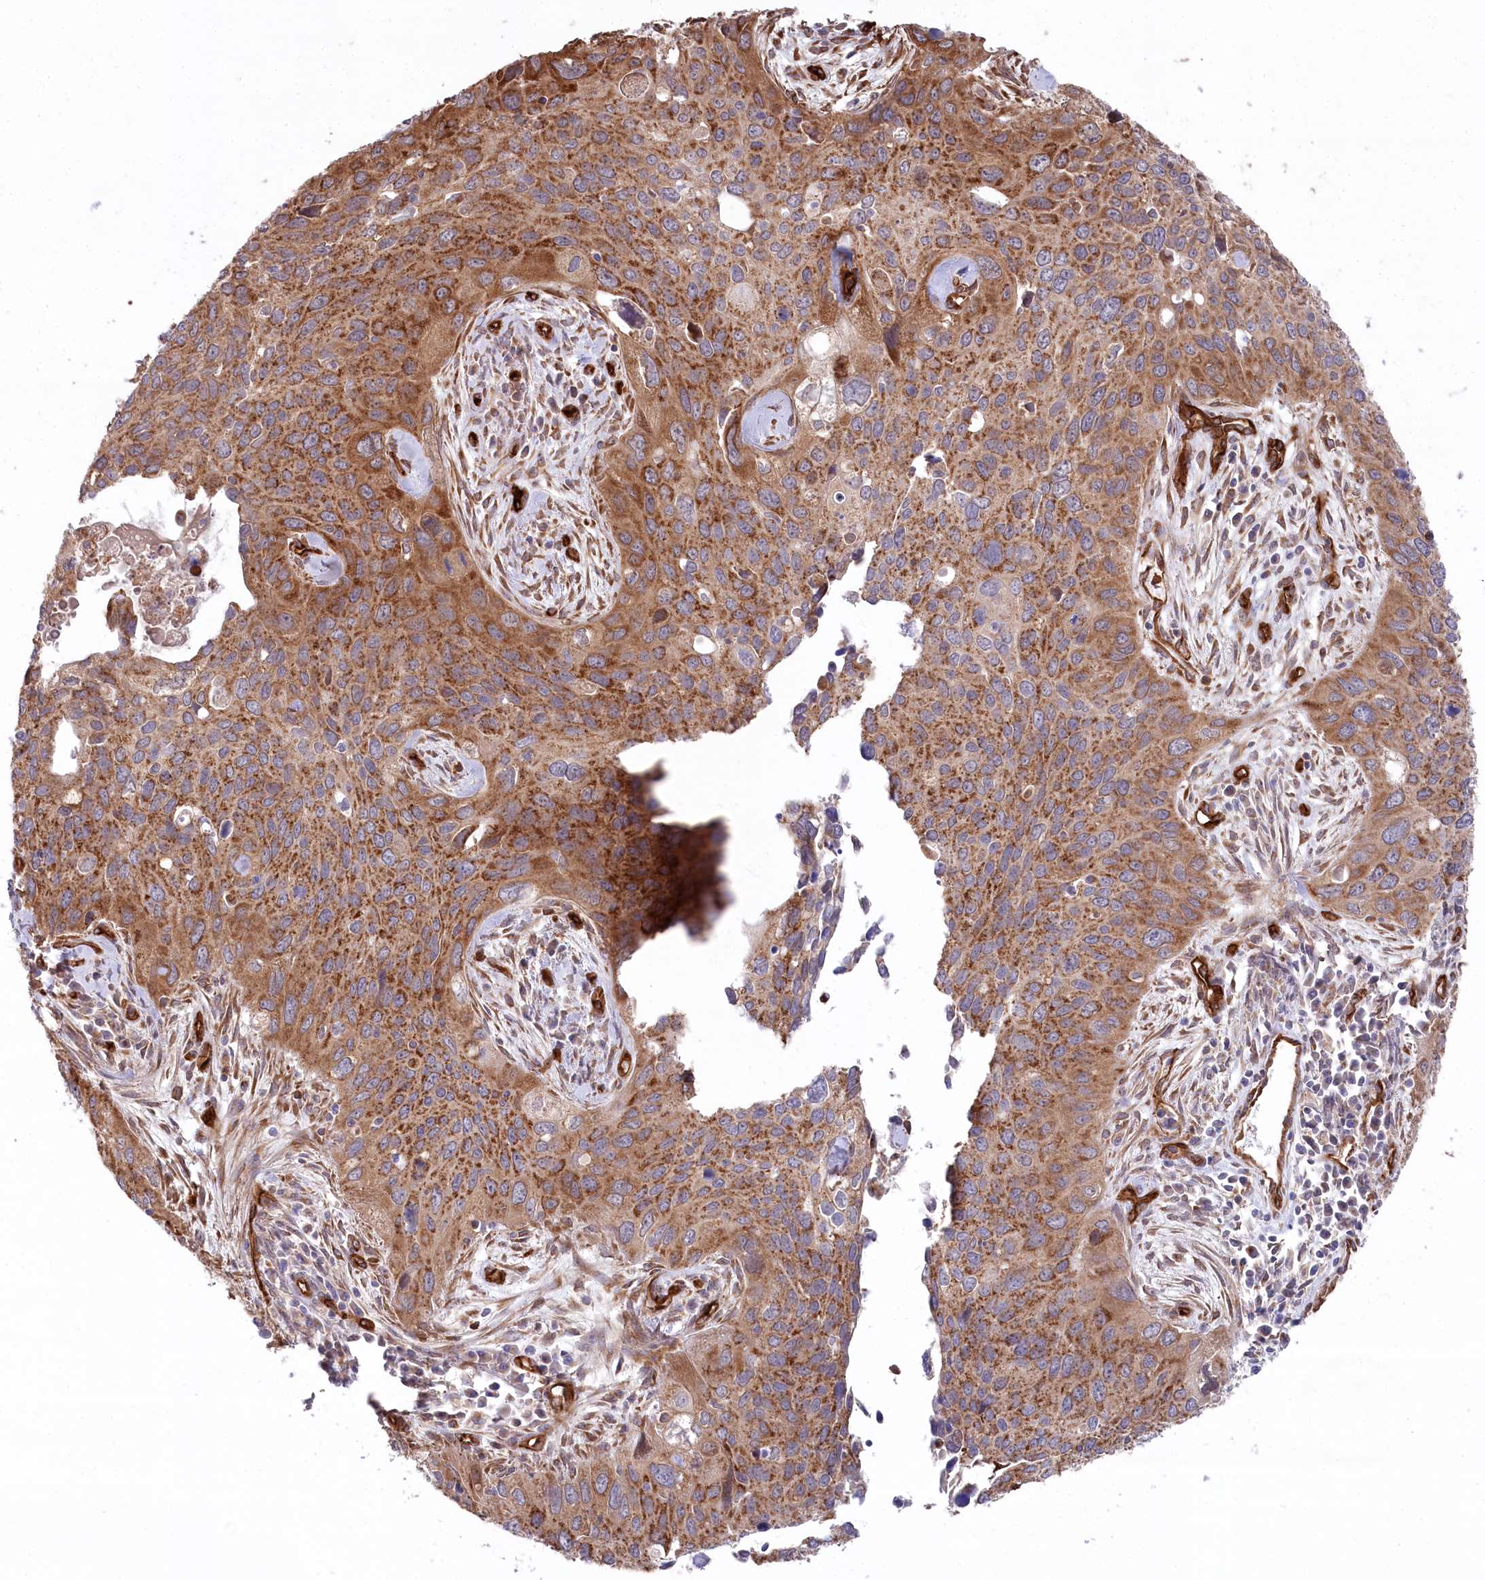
{"staining": {"intensity": "moderate", "quantity": ">75%", "location": "cytoplasmic/membranous"}, "tissue": "cervical cancer", "cell_type": "Tumor cells", "image_type": "cancer", "snomed": [{"axis": "morphology", "description": "Squamous cell carcinoma, NOS"}, {"axis": "topography", "description": "Cervix"}], "caption": "IHC (DAB) staining of human cervical squamous cell carcinoma reveals moderate cytoplasmic/membranous protein positivity in about >75% of tumor cells.", "gene": "MTPAP", "patient": {"sex": "female", "age": 55}}